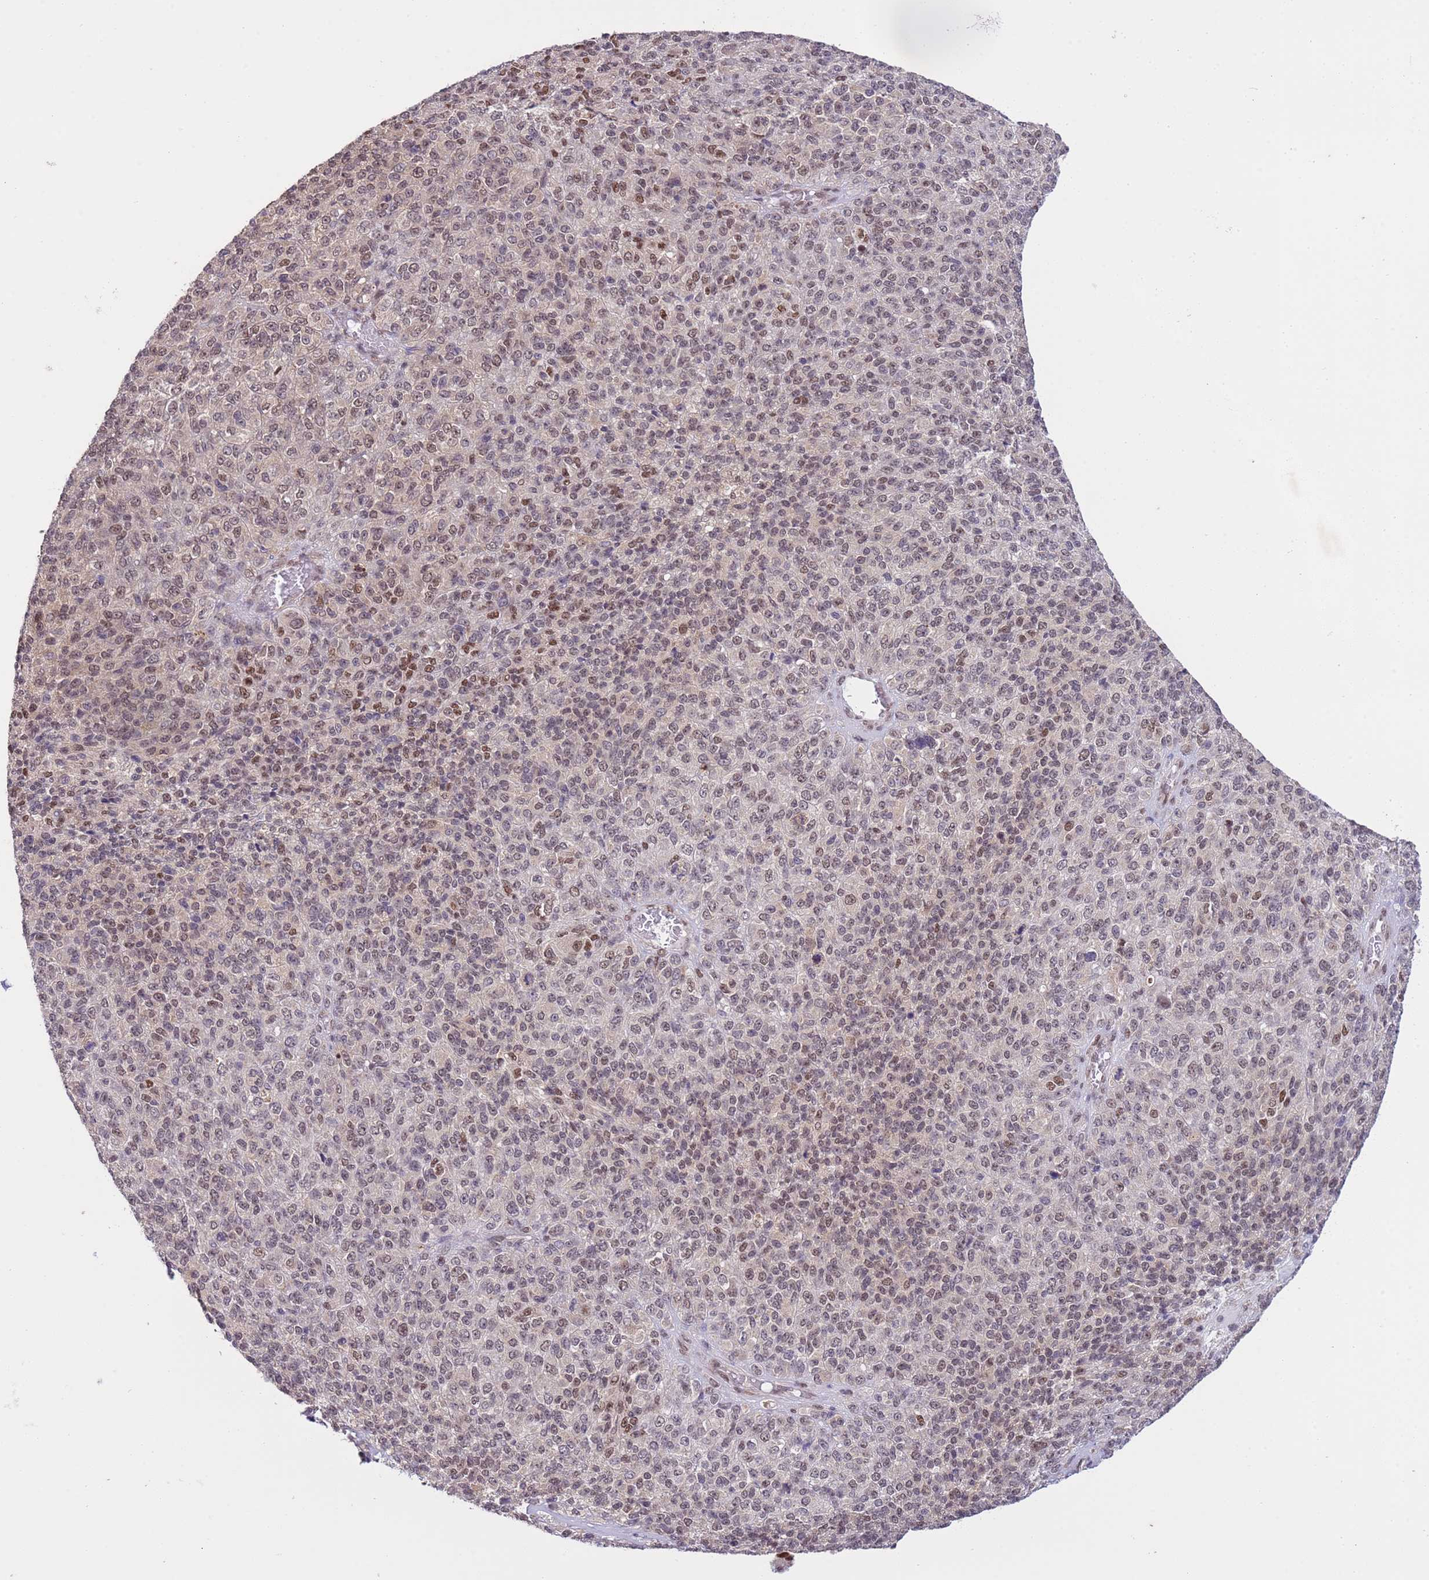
{"staining": {"intensity": "moderate", "quantity": ">75%", "location": "nuclear"}, "tissue": "melanoma", "cell_type": "Tumor cells", "image_type": "cancer", "snomed": [{"axis": "morphology", "description": "Malignant melanoma, Metastatic site"}, {"axis": "topography", "description": "Brain"}], "caption": "This is an image of IHC staining of melanoma, which shows moderate positivity in the nuclear of tumor cells.", "gene": "PRPF6", "patient": {"sex": "female", "age": 56}}